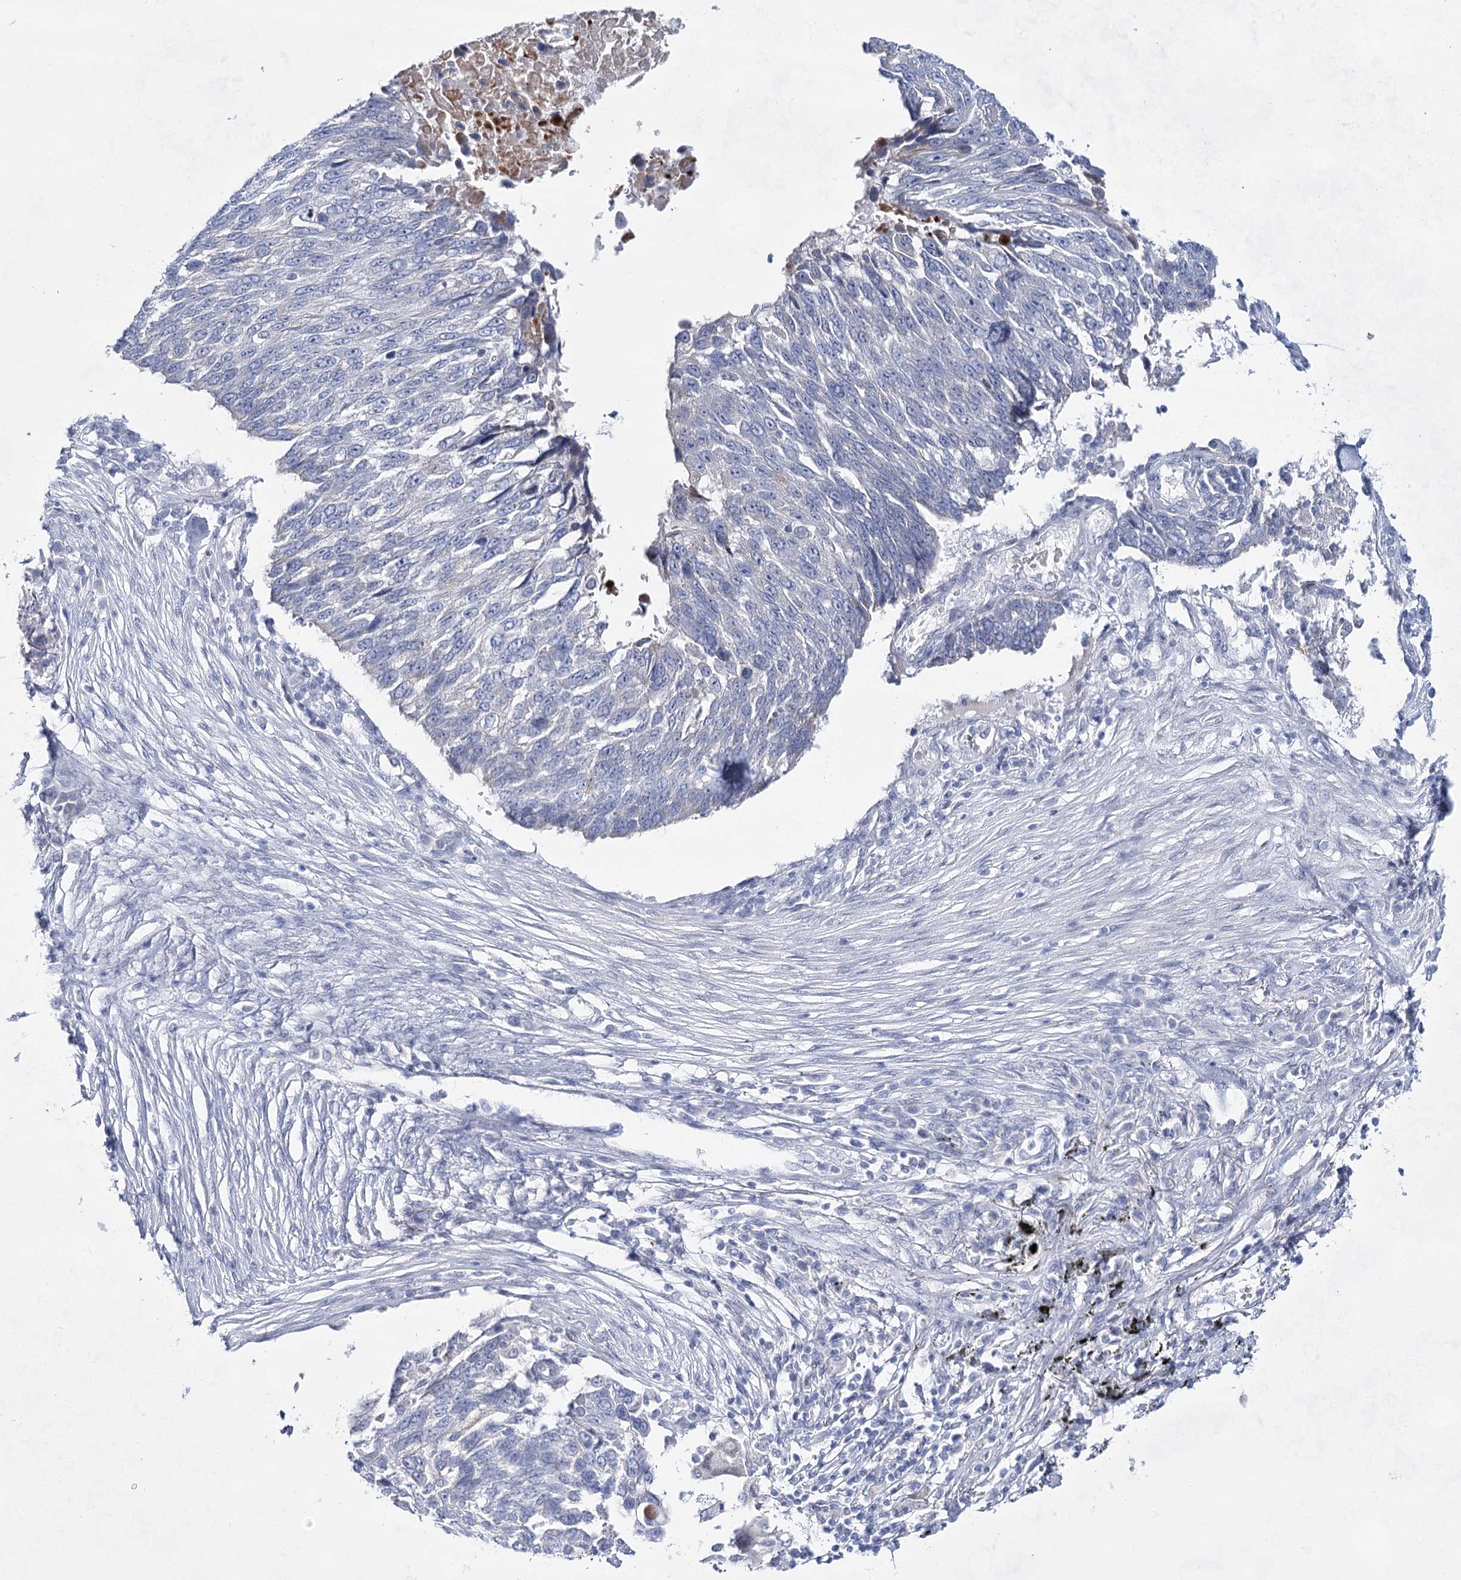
{"staining": {"intensity": "negative", "quantity": "none", "location": "none"}, "tissue": "lung cancer", "cell_type": "Tumor cells", "image_type": "cancer", "snomed": [{"axis": "morphology", "description": "Squamous cell carcinoma, NOS"}, {"axis": "topography", "description": "Lung"}], "caption": "Tumor cells show no significant protein staining in lung cancer.", "gene": "BPHL", "patient": {"sex": "male", "age": 66}}